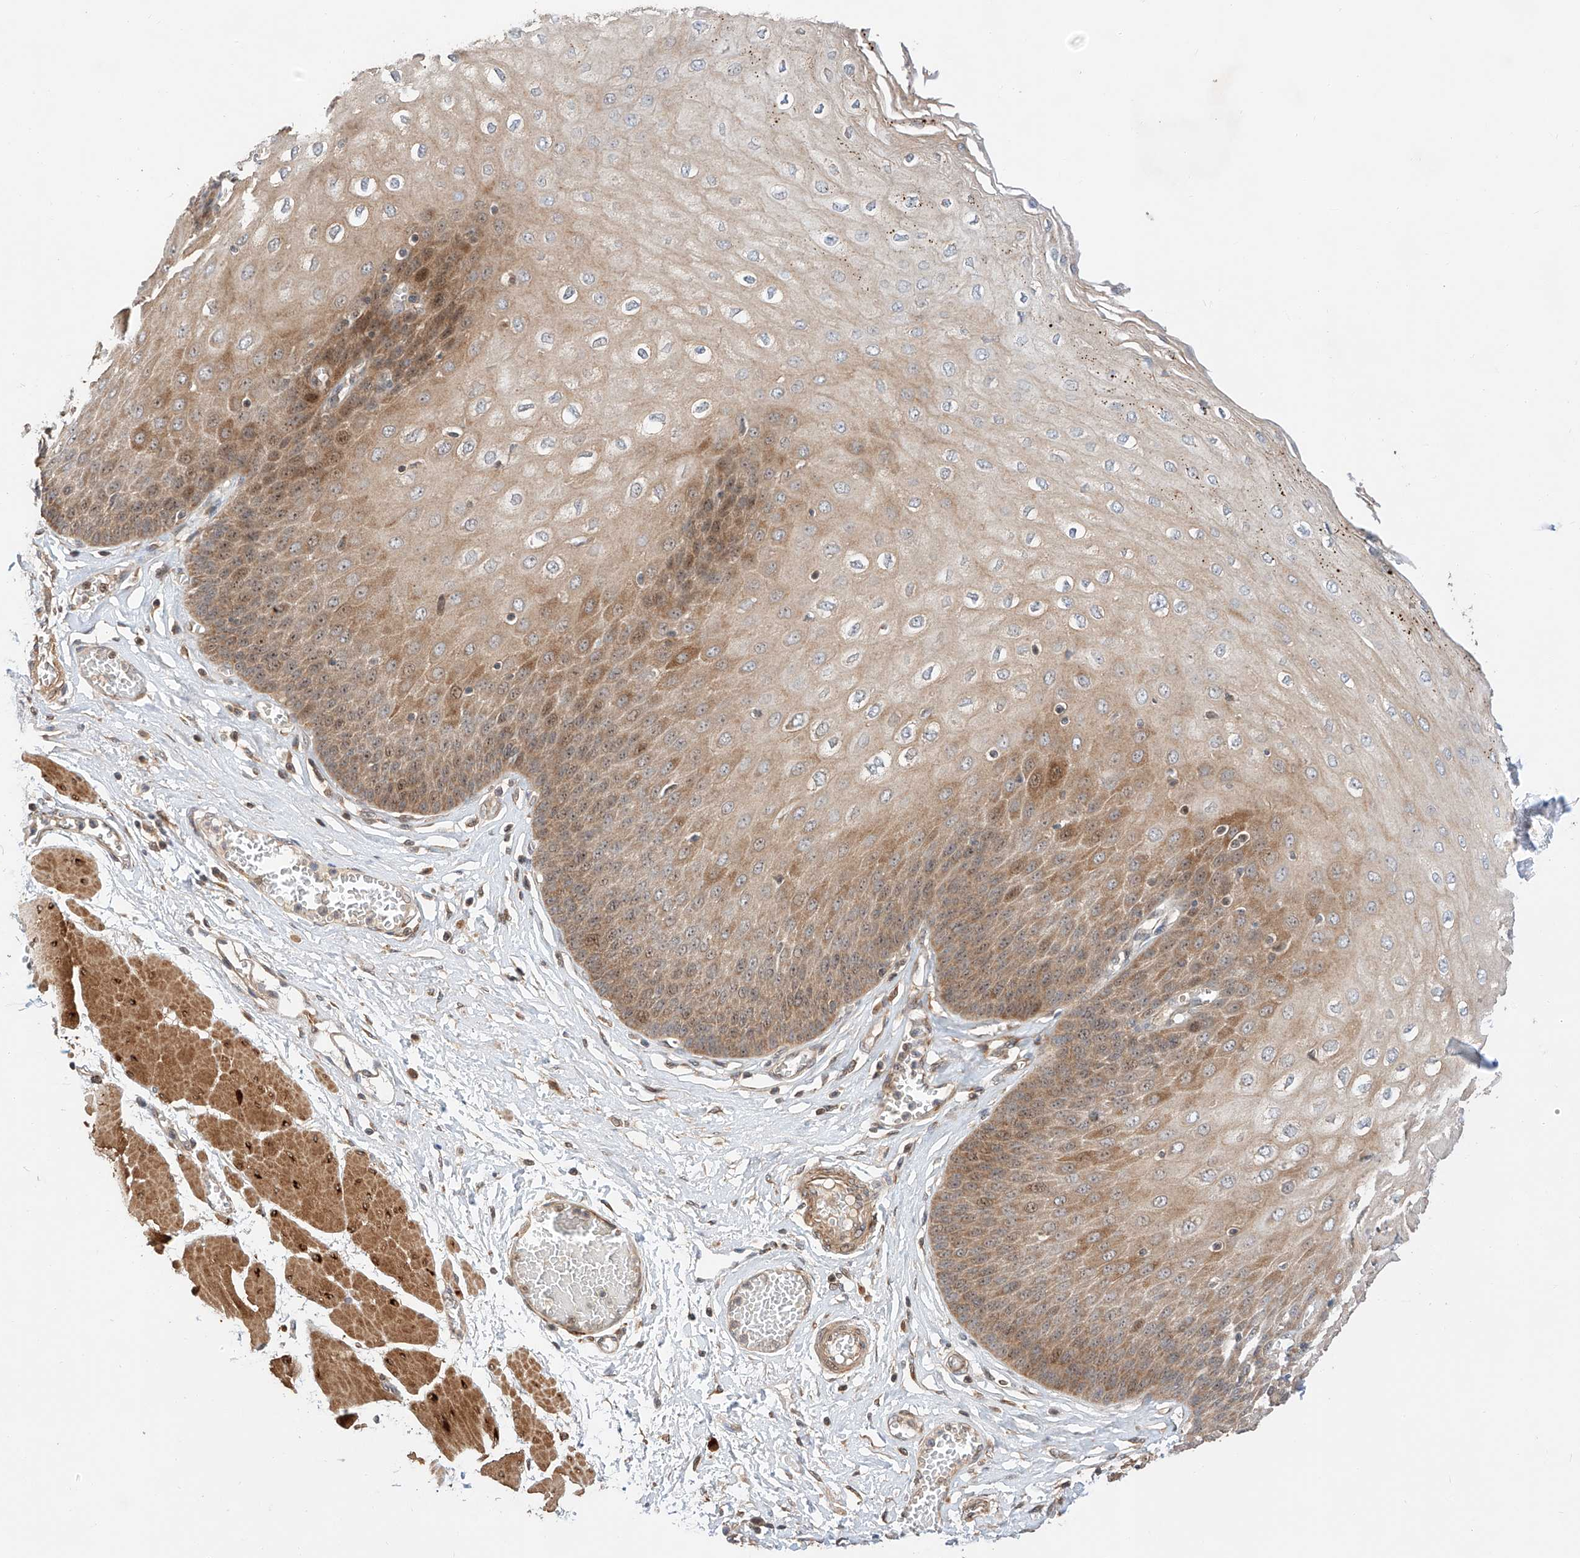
{"staining": {"intensity": "moderate", "quantity": ">75%", "location": "cytoplasmic/membranous,nuclear"}, "tissue": "esophagus", "cell_type": "Squamous epithelial cells", "image_type": "normal", "snomed": [{"axis": "morphology", "description": "Normal tissue, NOS"}, {"axis": "topography", "description": "Esophagus"}], "caption": "Immunohistochemistry (IHC) photomicrograph of benign esophagus stained for a protein (brown), which demonstrates medium levels of moderate cytoplasmic/membranous,nuclear staining in about >75% of squamous epithelial cells.", "gene": "RAB23", "patient": {"sex": "male", "age": 60}}